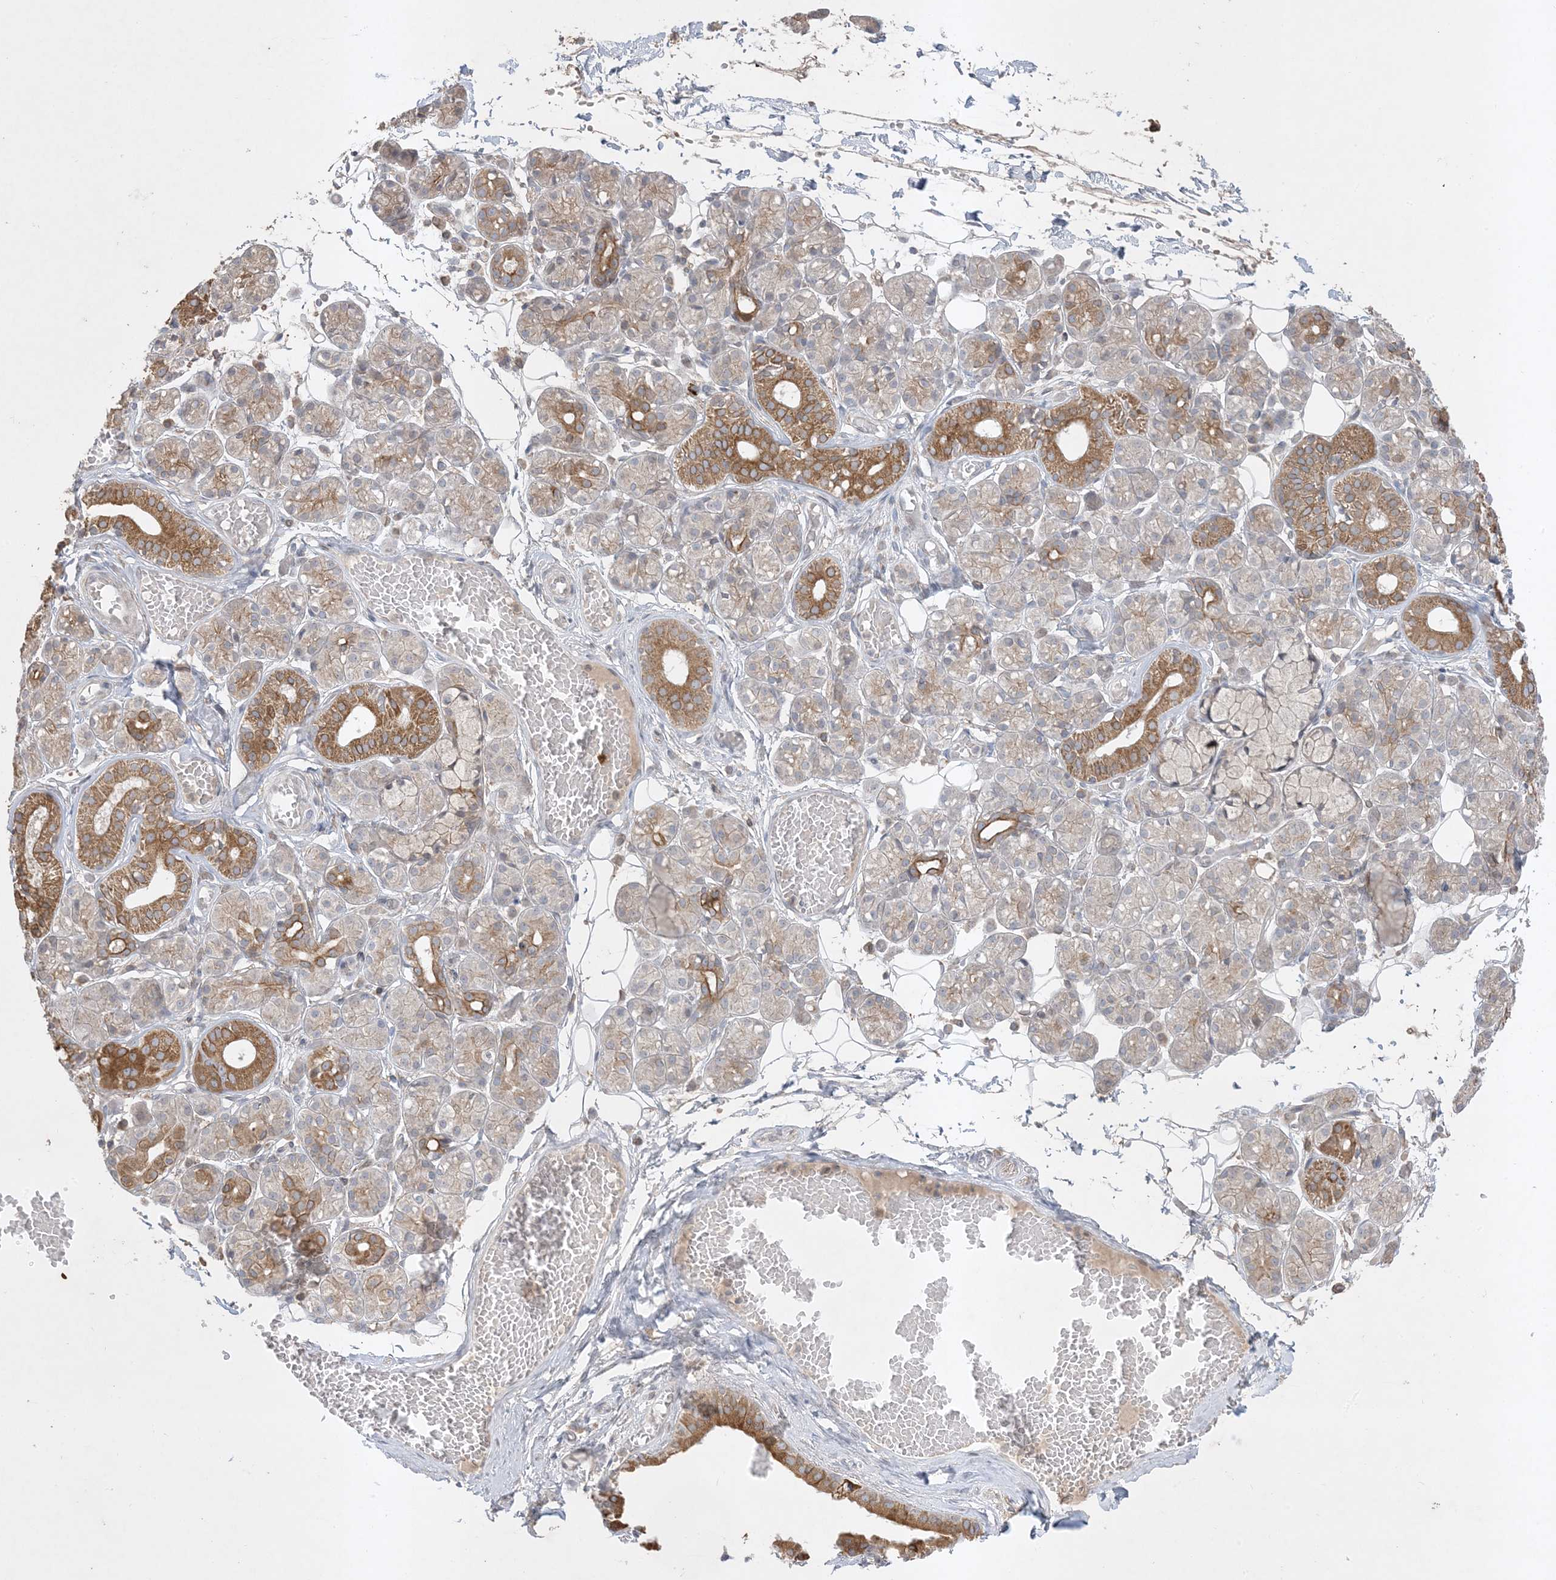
{"staining": {"intensity": "moderate", "quantity": "25%-75%", "location": "cytoplasmic/membranous"}, "tissue": "salivary gland", "cell_type": "Glandular cells", "image_type": "normal", "snomed": [{"axis": "morphology", "description": "Normal tissue, NOS"}, {"axis": "topography", "description": "Salivary gland"}], "caption": "Immunohistochemical staining of normal salivary gland demonstrates 25%-75% levels of moderate cytoplasmic/membranous protein expression in approximately 25%-75% of glandular cells. (Stains: DAB in brown, nuclei in blue, Microscopy: brightfield microscopy at high magnification).", "gene": "FNDC1", "patient": {"sex": "male", "age": 63}}